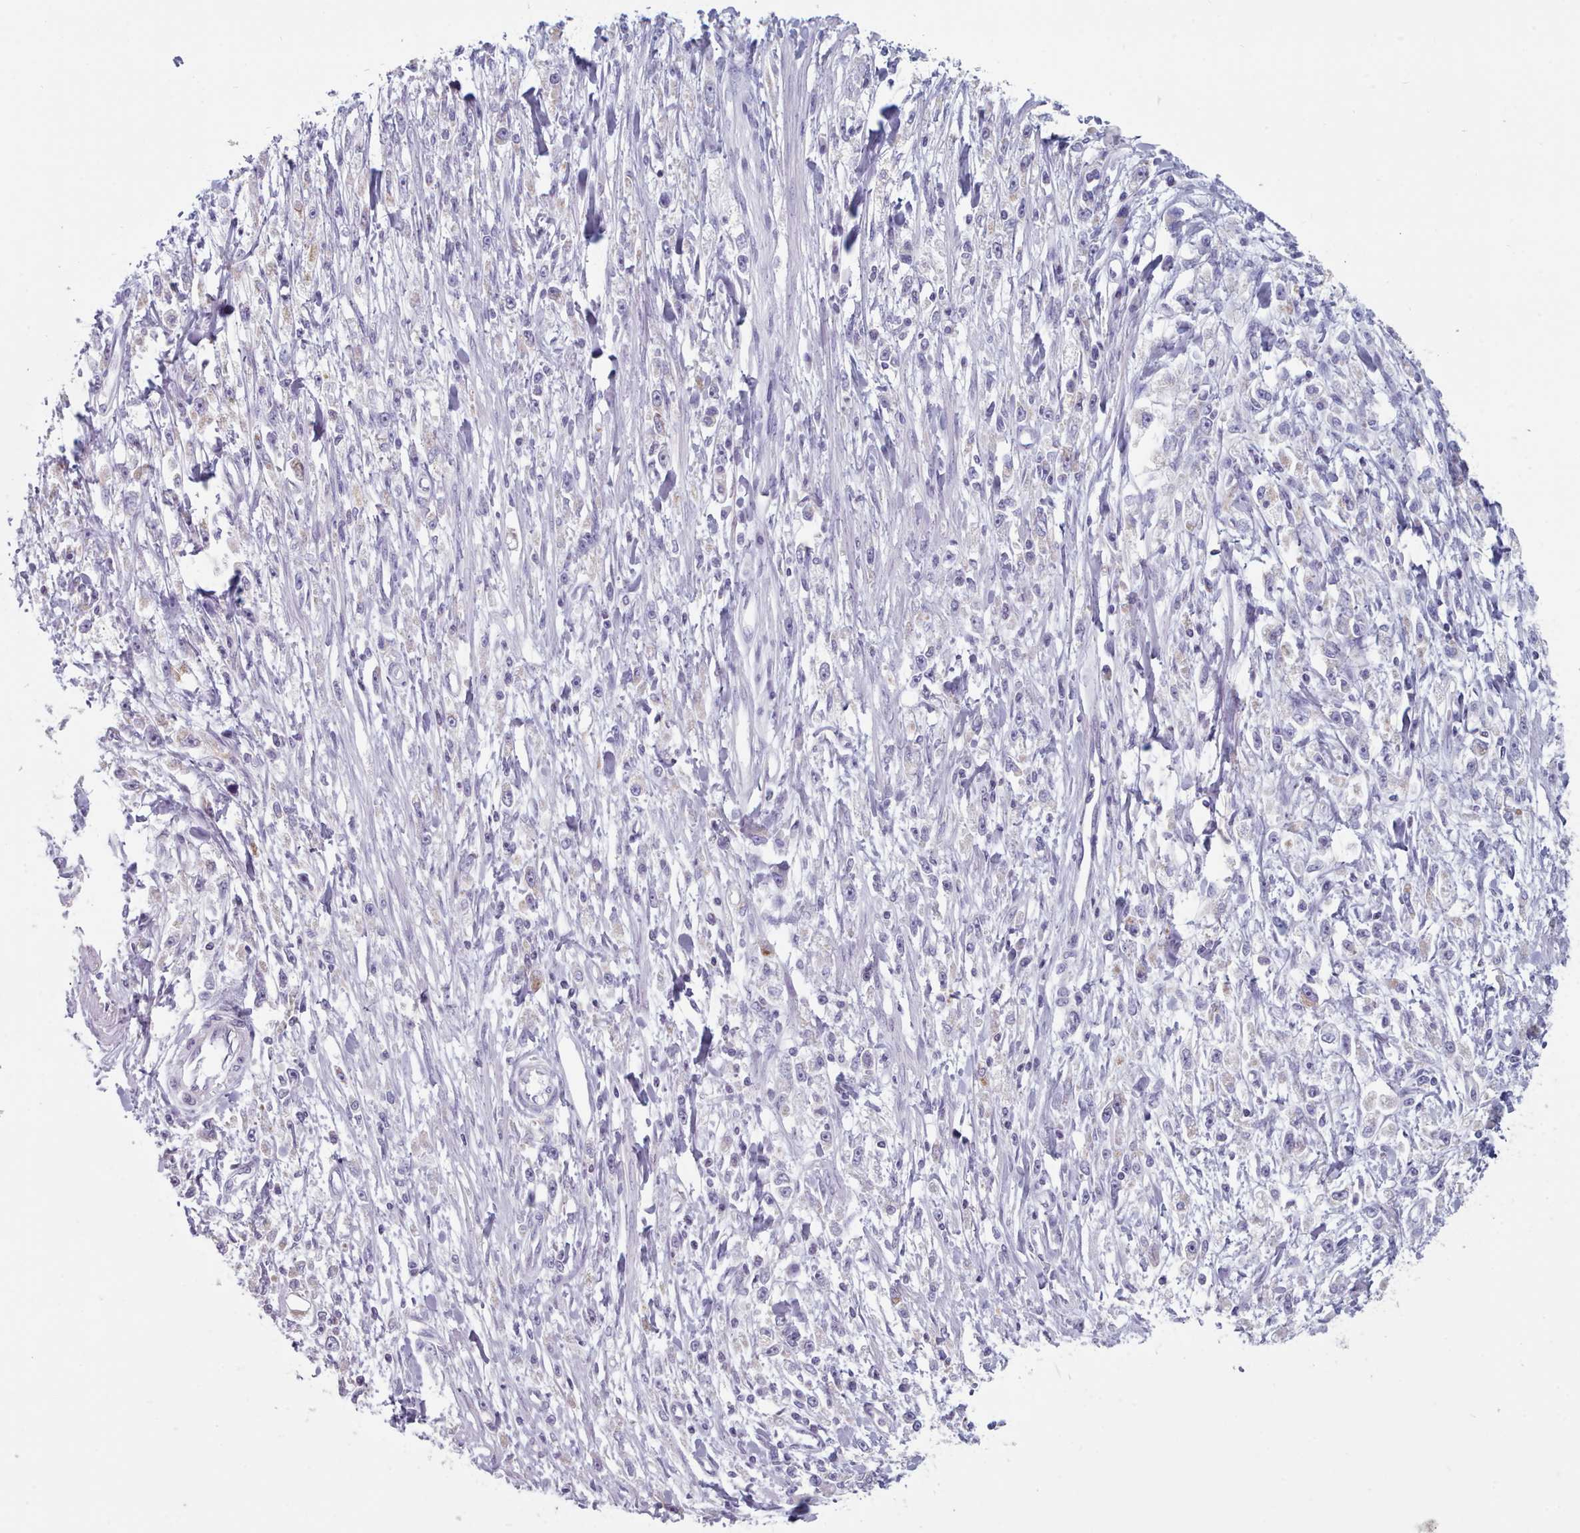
{"staining": {"intensity": "negative", "quantity": "none", "location": "none"}, "tissue": "stomach cancer", "cell_type": "Tumor cells", "image_type": "cancer", "snomed": [{"axis": "morphology", "description": "Adenocarcinoma, NOS"}, {"axis": "topography", "description": "Stomach"}], "caption": "High power microscopy micrograph of an immunohistochemistry (IHC) histopathology image of stomach cancer (adenocarcinoma), revealing no significant expression in tumor cells.", "gene": "FAM170B", "patient": {"sex": "female", "age": 59}}